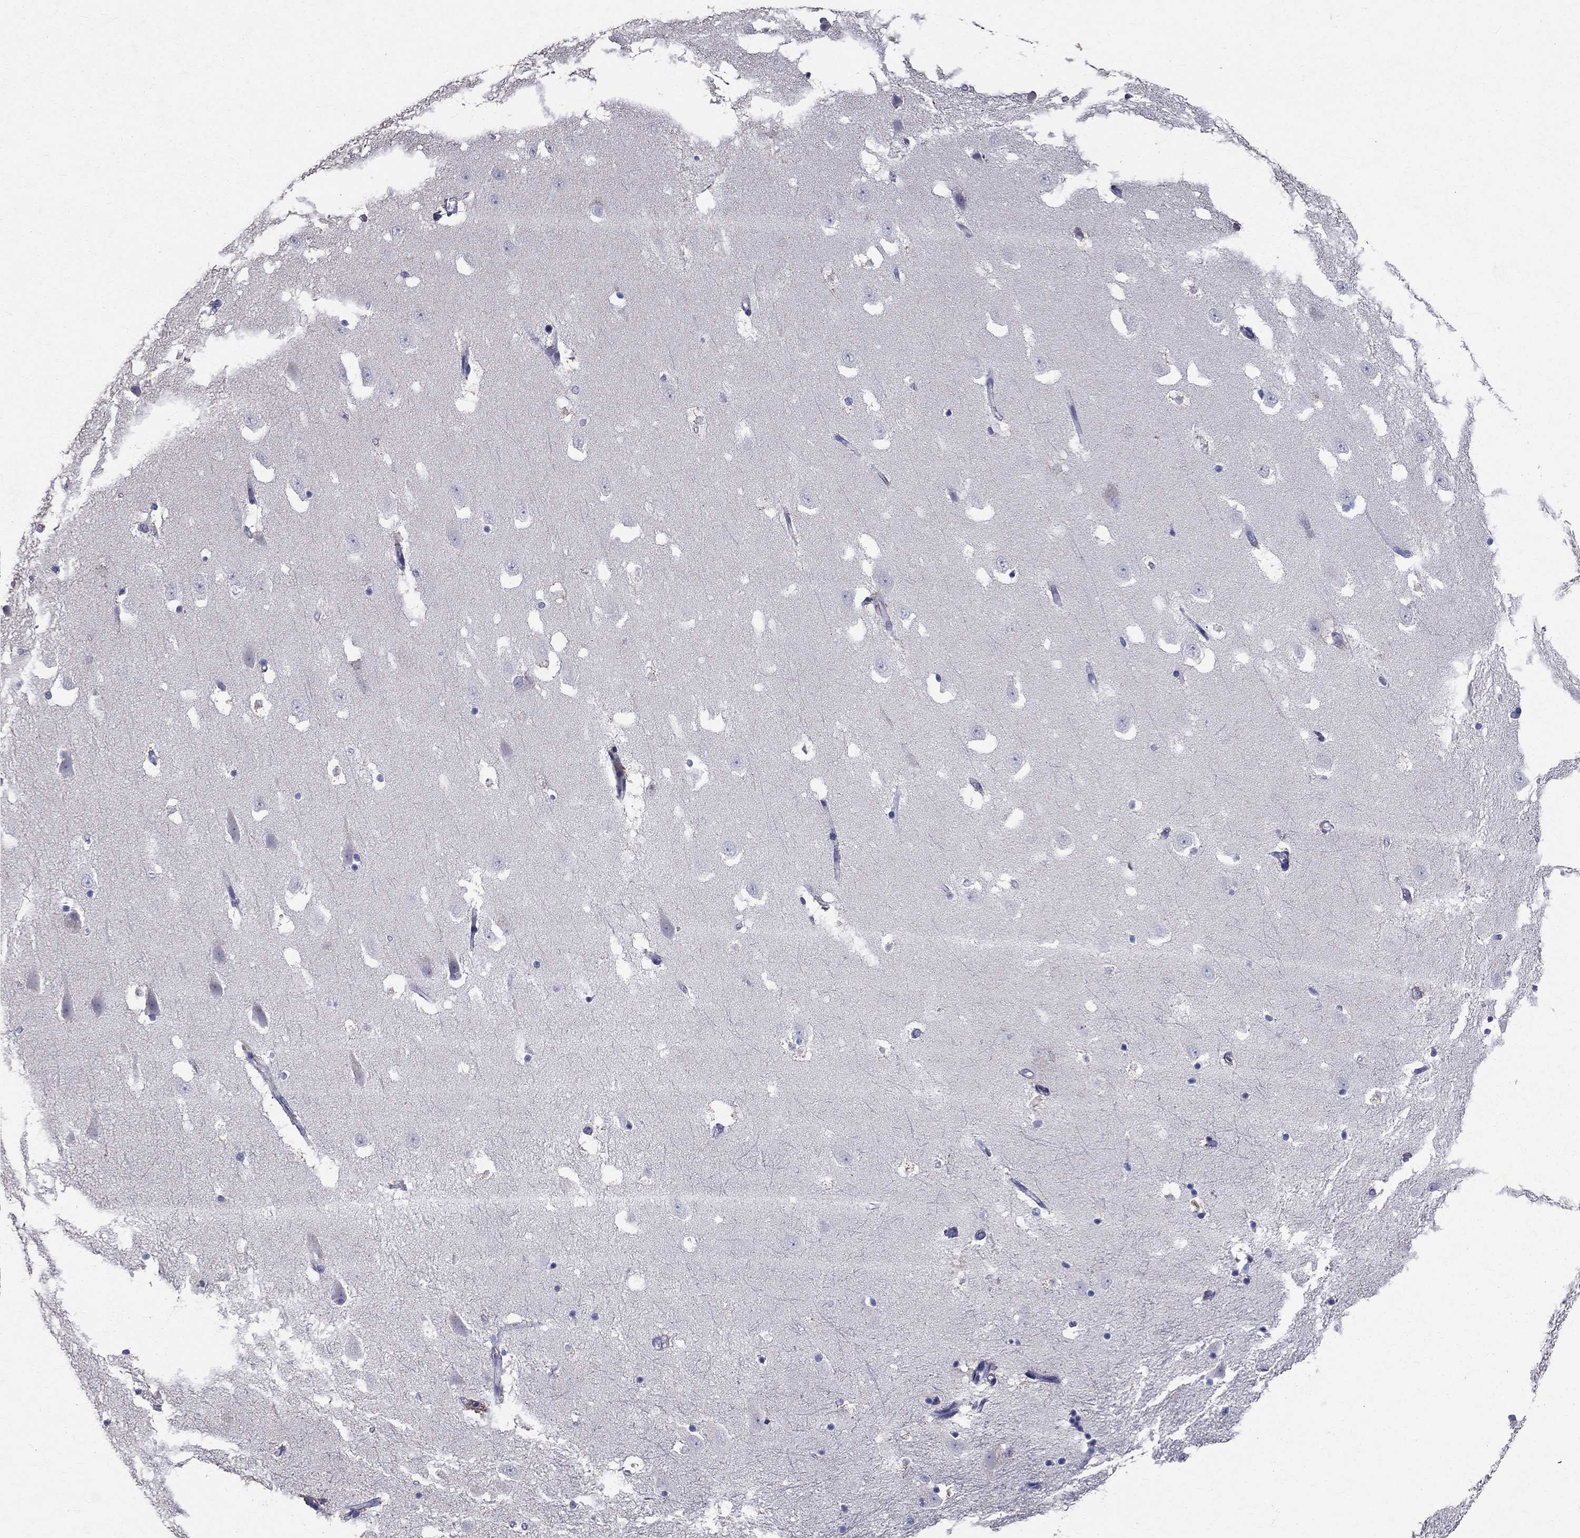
{"staining": {"intensity": "negative", "quantity": "none", "location": "none"}, "tissue": "hippocampus", "cell_type": "Glial cells", "image_type": "normal", "snomed": [{"axis": "morphology", "description": "Normal tissue, NOS"}, {"axis": "topography", "description": "Hippocampus"}], "caption": "DAB immunohistochemical staining of normal hippocampus reveals no significant staining in glial cells. The staining is performed using DAB brown chromogen with nuclei counter-stained in using hematoxylin.", "gene": "ANXA10", "patient": {"sex": "male", "age": 49}}